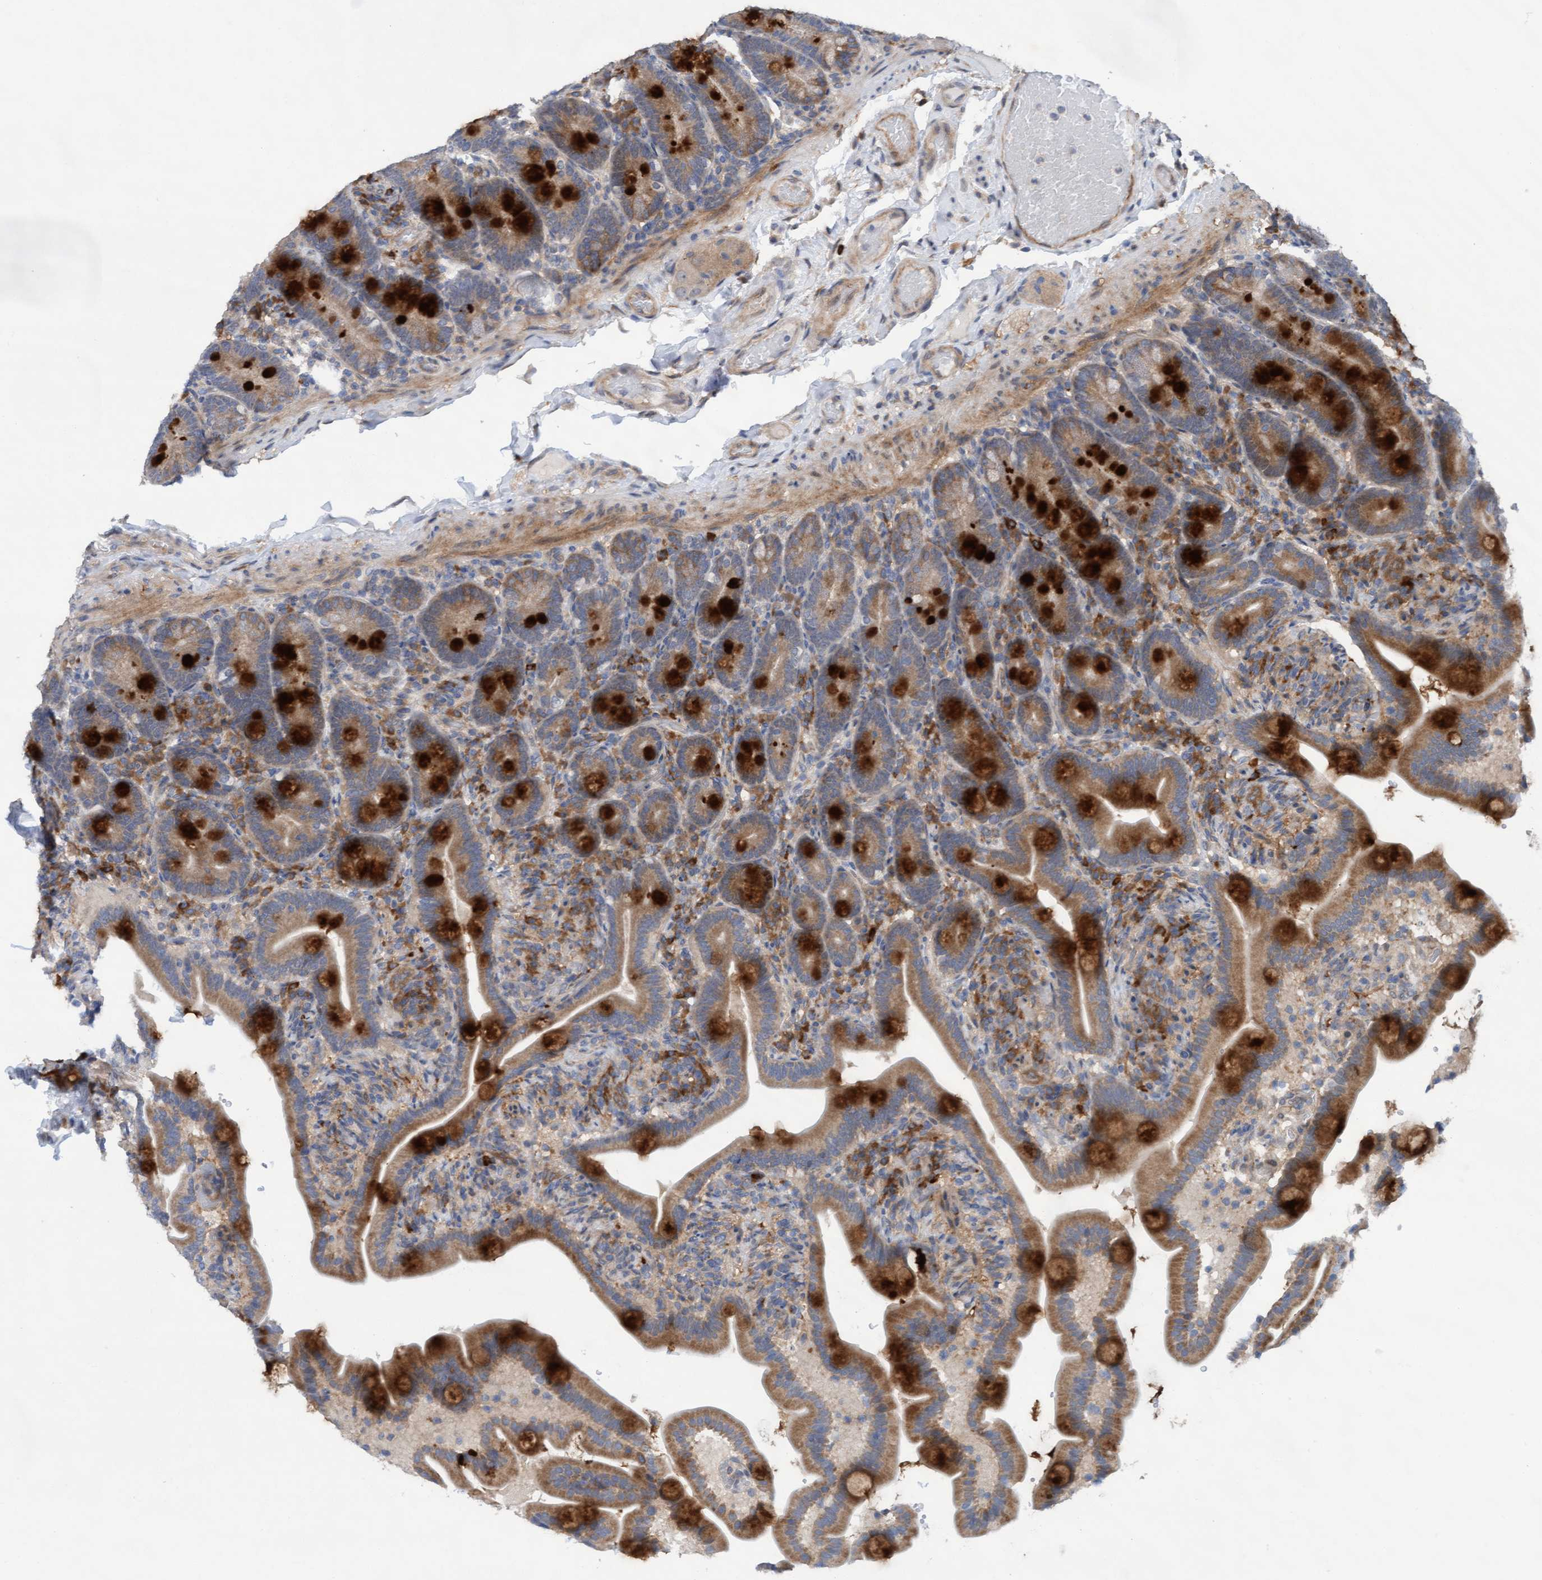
{"staining": {"intensity": "strong", "quantity": ">75%", "location": "cytoplasmic/membranous"}, "tissue": "duodenum", "cell_type": "Glandular cells", "image_type": "normal", "snomed": [{"axis": "morphology", "description": "Normal tissue, NOS"}, {"axis": "topography", "description": "Duodenum"}], "caption": "A brown stain labels strong cytoplasmic/membranous expression of a protein in glandular cells of normal human duodenum. The staining was performed using DAB (3,3'-diaminobenzidine) to visualize the protein expression in brown, while the nuclei were stained in blue with hematoxylin (Magnification: 20x).", "gene": "PLCD1", "patient": {"sex": "male", "age": 54}}